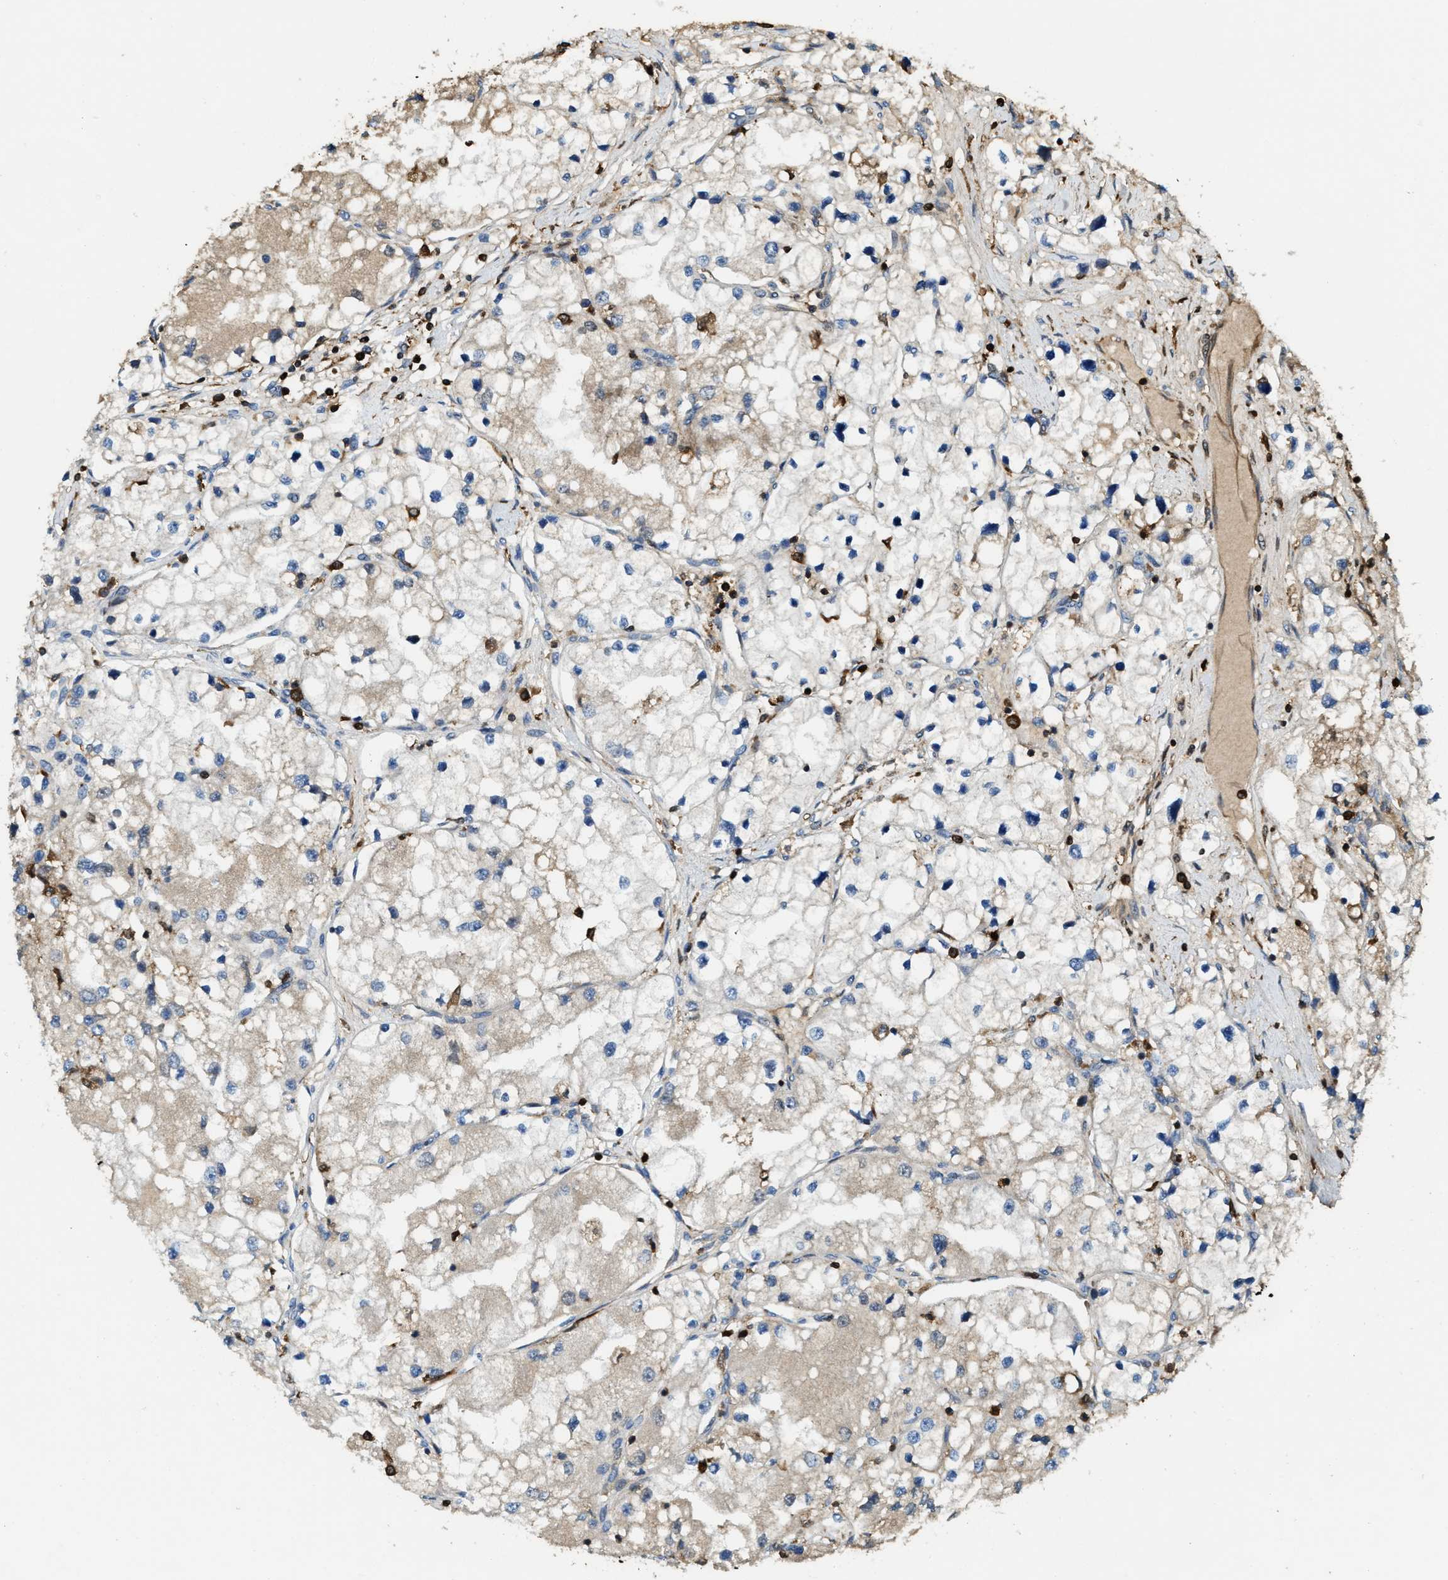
{"staining": {"intensity": "weak", "quantity": "<25%", "location": "cytoplasmic/membranous"}, "tissue": "renal cancer", "cell_type": "Tumor cells", "image_type": "cancer", "snomed": [{"axis": "morphology", "description": "Adenocarcinoma, NOS"}, {"axis": "topography", "description": "Kidney"}], "caption": "IHC micrograph of renal cancer stained for a protein (brown), which shows no positivity in tumor cells. (IHC, brightfield microscopy, high magnification).", "gene": "SERPINB5", "patient": {"sex": "male", "age": 68}}